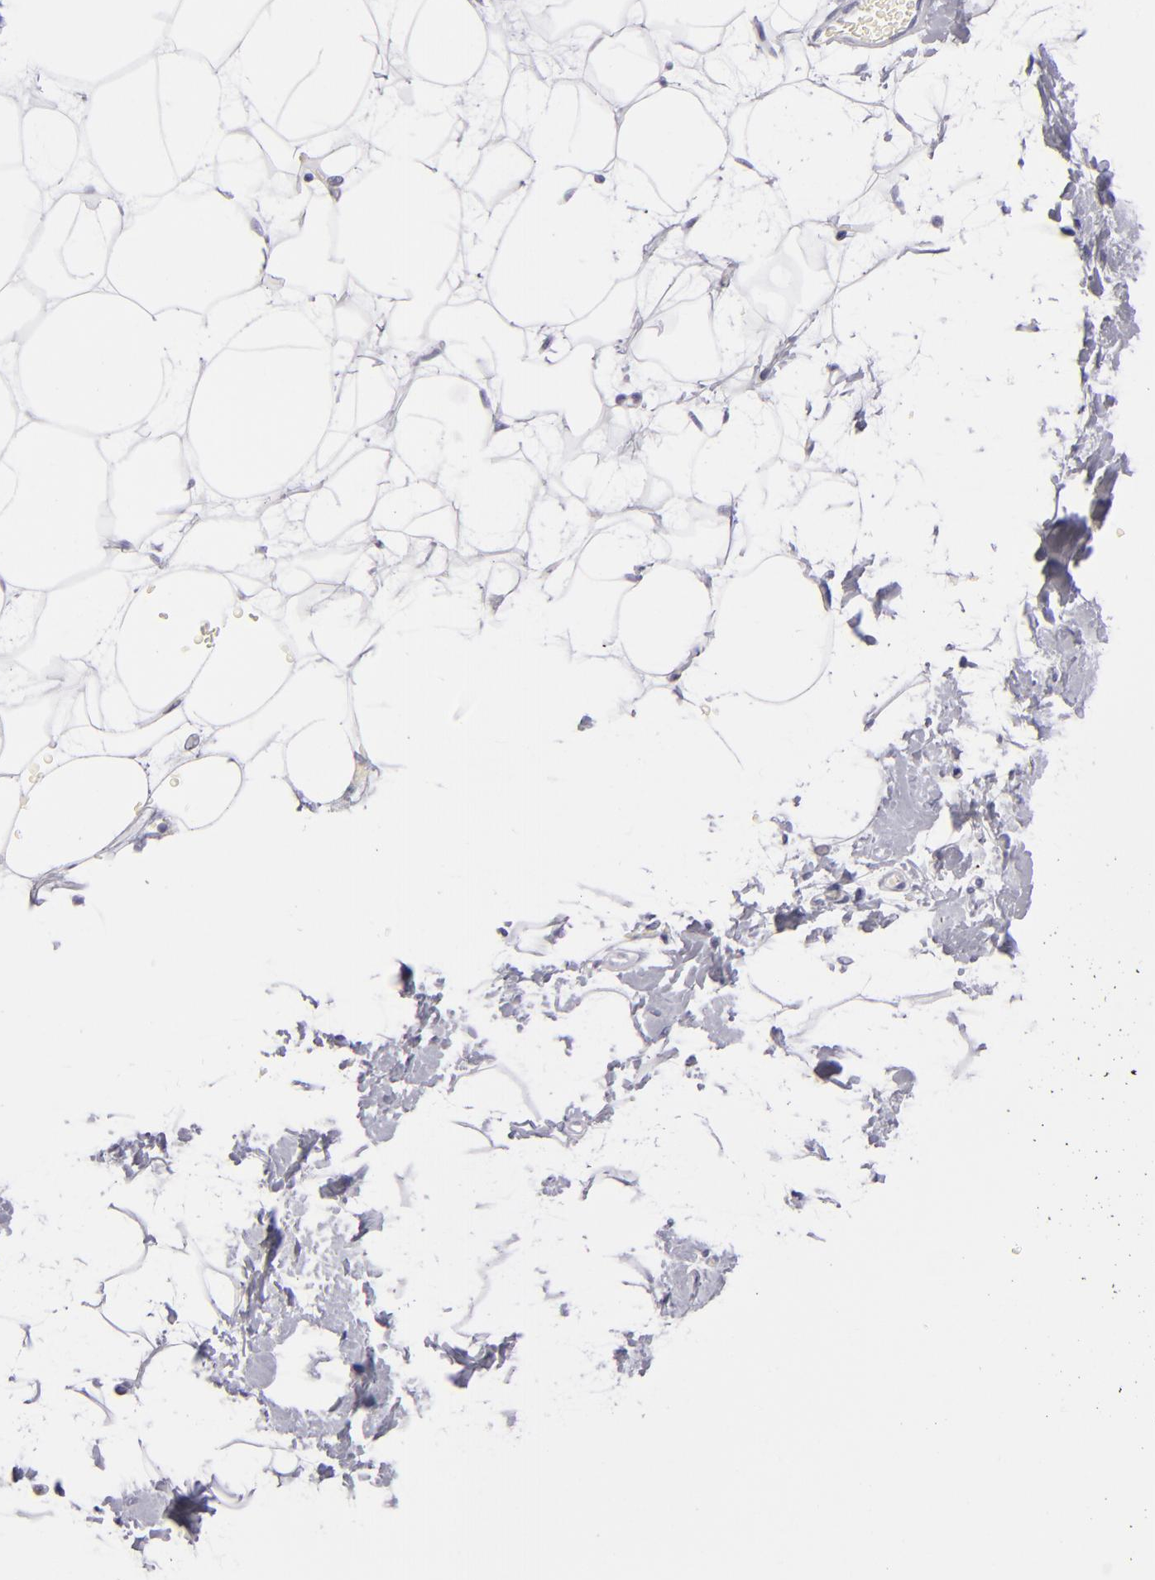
{"staining": {"intensity": "negative", "quantity": "none", "location": "none"}, "tissue": "breast", "cell_type": "Adipocytes", "image_type": "normal", "snomed": [{"axis": "morphology", "description": "Normal tissue, NOS"}, {"axis": "topography", "description": "Breast"}], "caption": "Protein analysis of benign breast demonstrates no significant positivity in adipocytes.", "gene": "VIL1", "patient": {"sex": "female", "age": 23}}